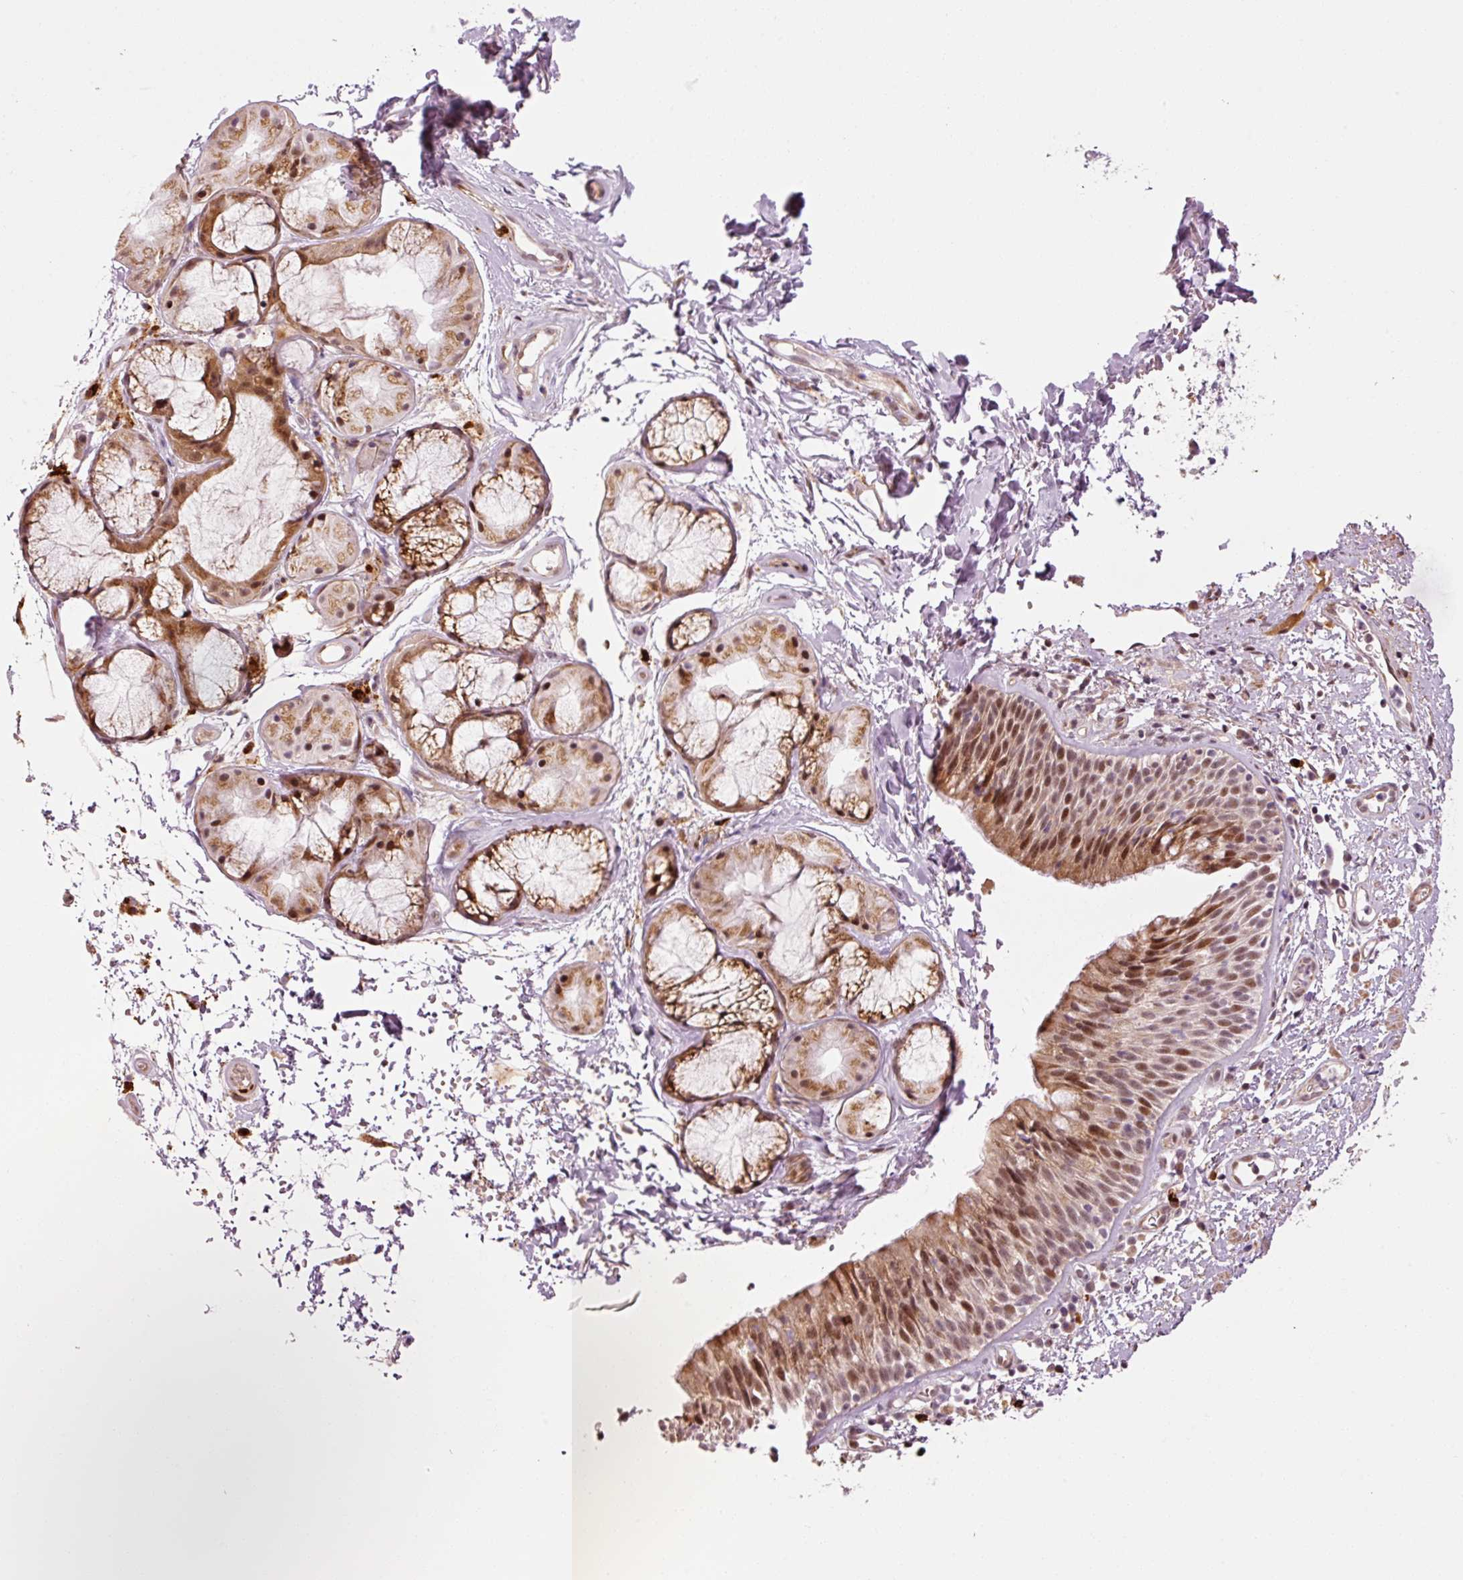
{"staining": {"intensity": "moderate", "quantity": ">75%", "location": "cytoplasmic/membranous,nuclear"}, "tissue": "nasopharynx", "cell_type": "Respiratory epithelial cells", "image_type": "normal", "snomed": [{"axis": "morphology", "description": "Normal tissue, NOS"}, {"axis": "topography", "description": "Cartilage tissue"}, {"axis": "topography", "description": "Nasopharynx"}, {"axis": "topography", "description": "Thyroid gland"}], "caption": "Immunohistochemistry (IHC) (DAB) staining of normal human nasopharynx displays moderate cytoplasmic/membranous,nuclear protein expression in approximately >75% of respiratory epithelial cells.", "gene": "ANKRD20A1", "patient": {"sex": "male", "age": 63}}